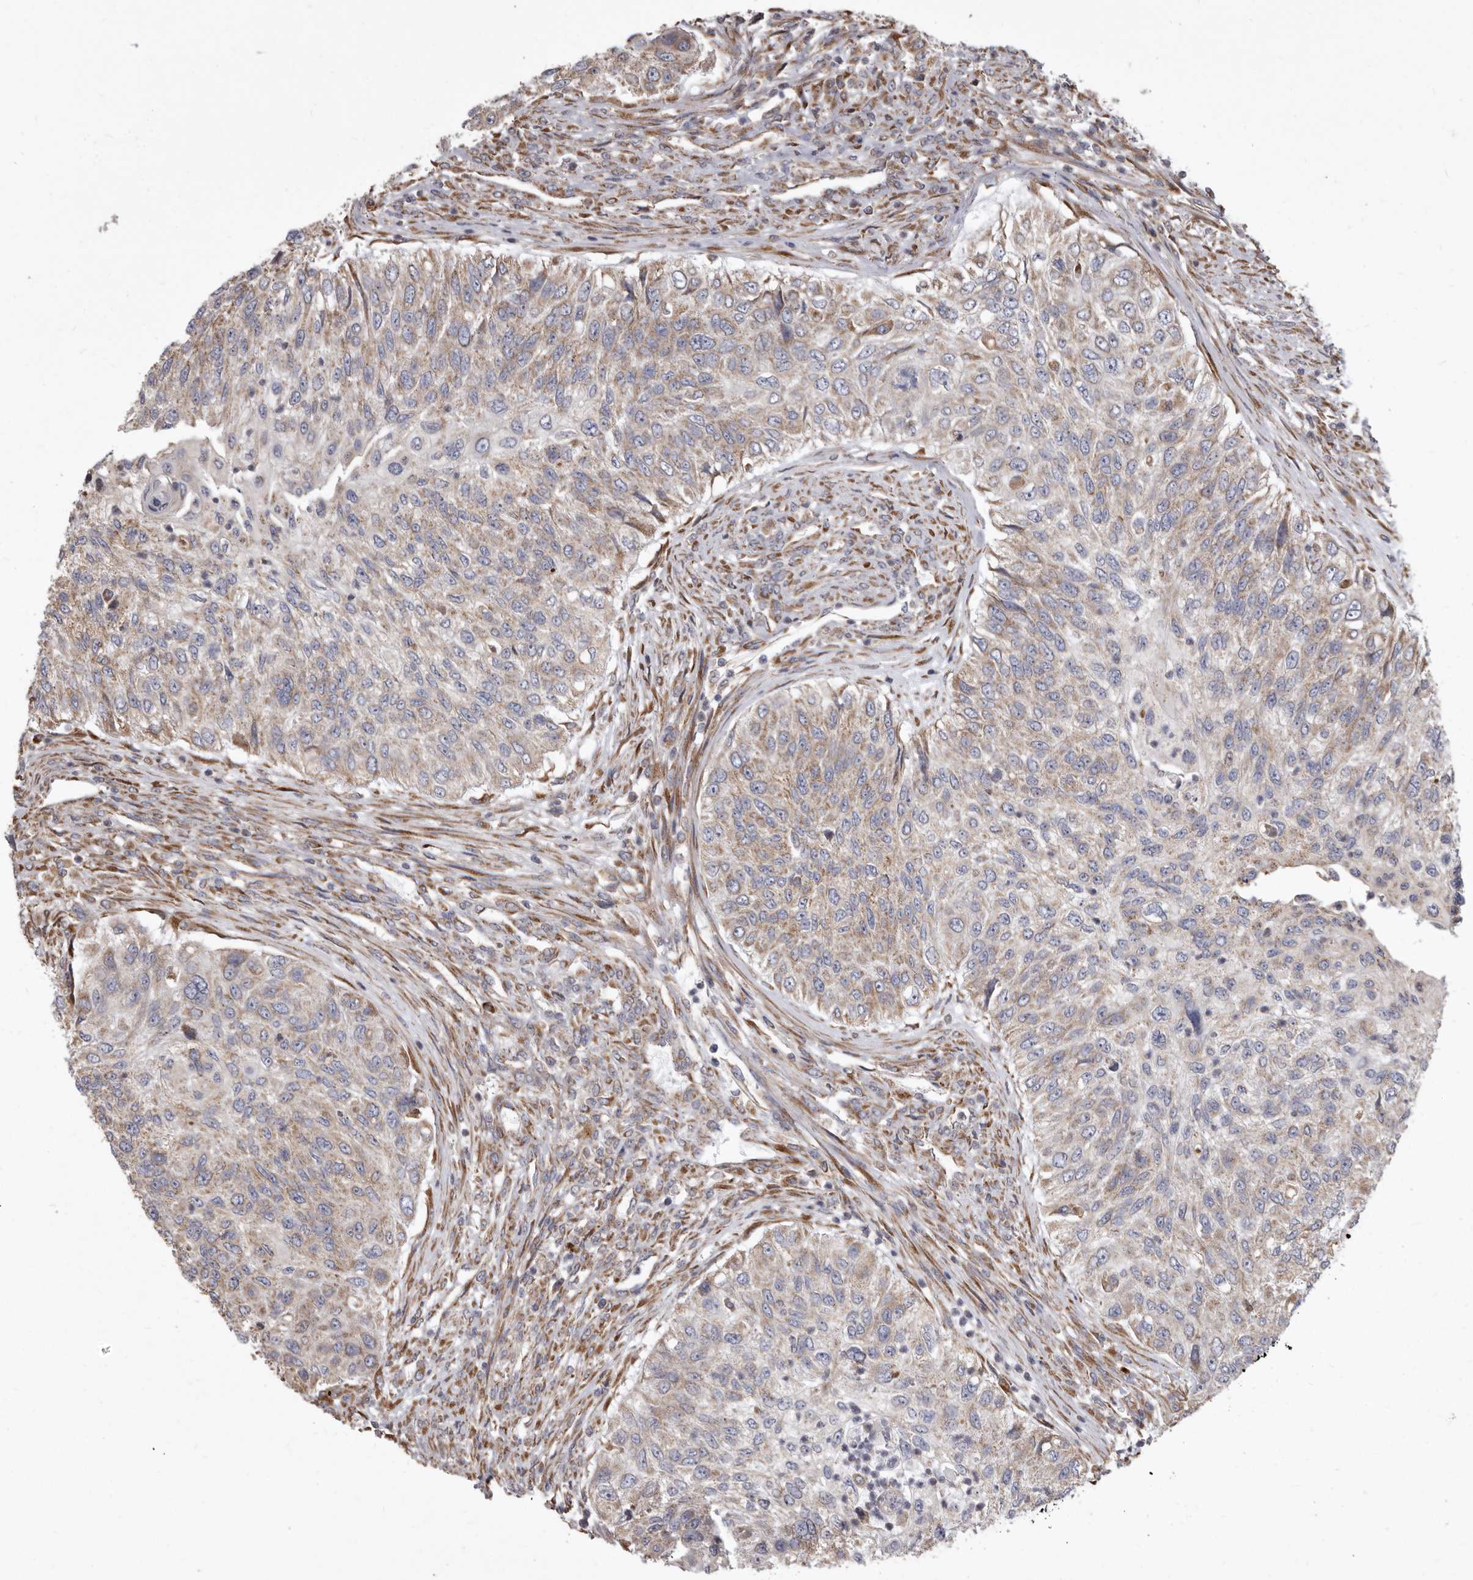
{"staining": {"intensity": "weak", "quantity": "25%-75%", "location": "cytoplasmic/membranous"}, "tissue": "urothelial cancer", "cell_type": "Tumor cells", "image_type": "cancer", "snomed": [{"axis": "morphology", "description": "Urothelial carcinoma, High grade"}, {"axis": "topography", "description": "Urinary bladder"}], "caption": "An image of high-grade urothelial carcinoma stained for a protein demonstrates weak cytoplasmic/membranous brown staining in tumor cells. The staining was performed using DAB, with brown indicating positive protein expression. Nuclei are stained blue with hematoxylin.", "gene": "CDK5RAP3", "patient": {"sex": "female", "age": 60}}